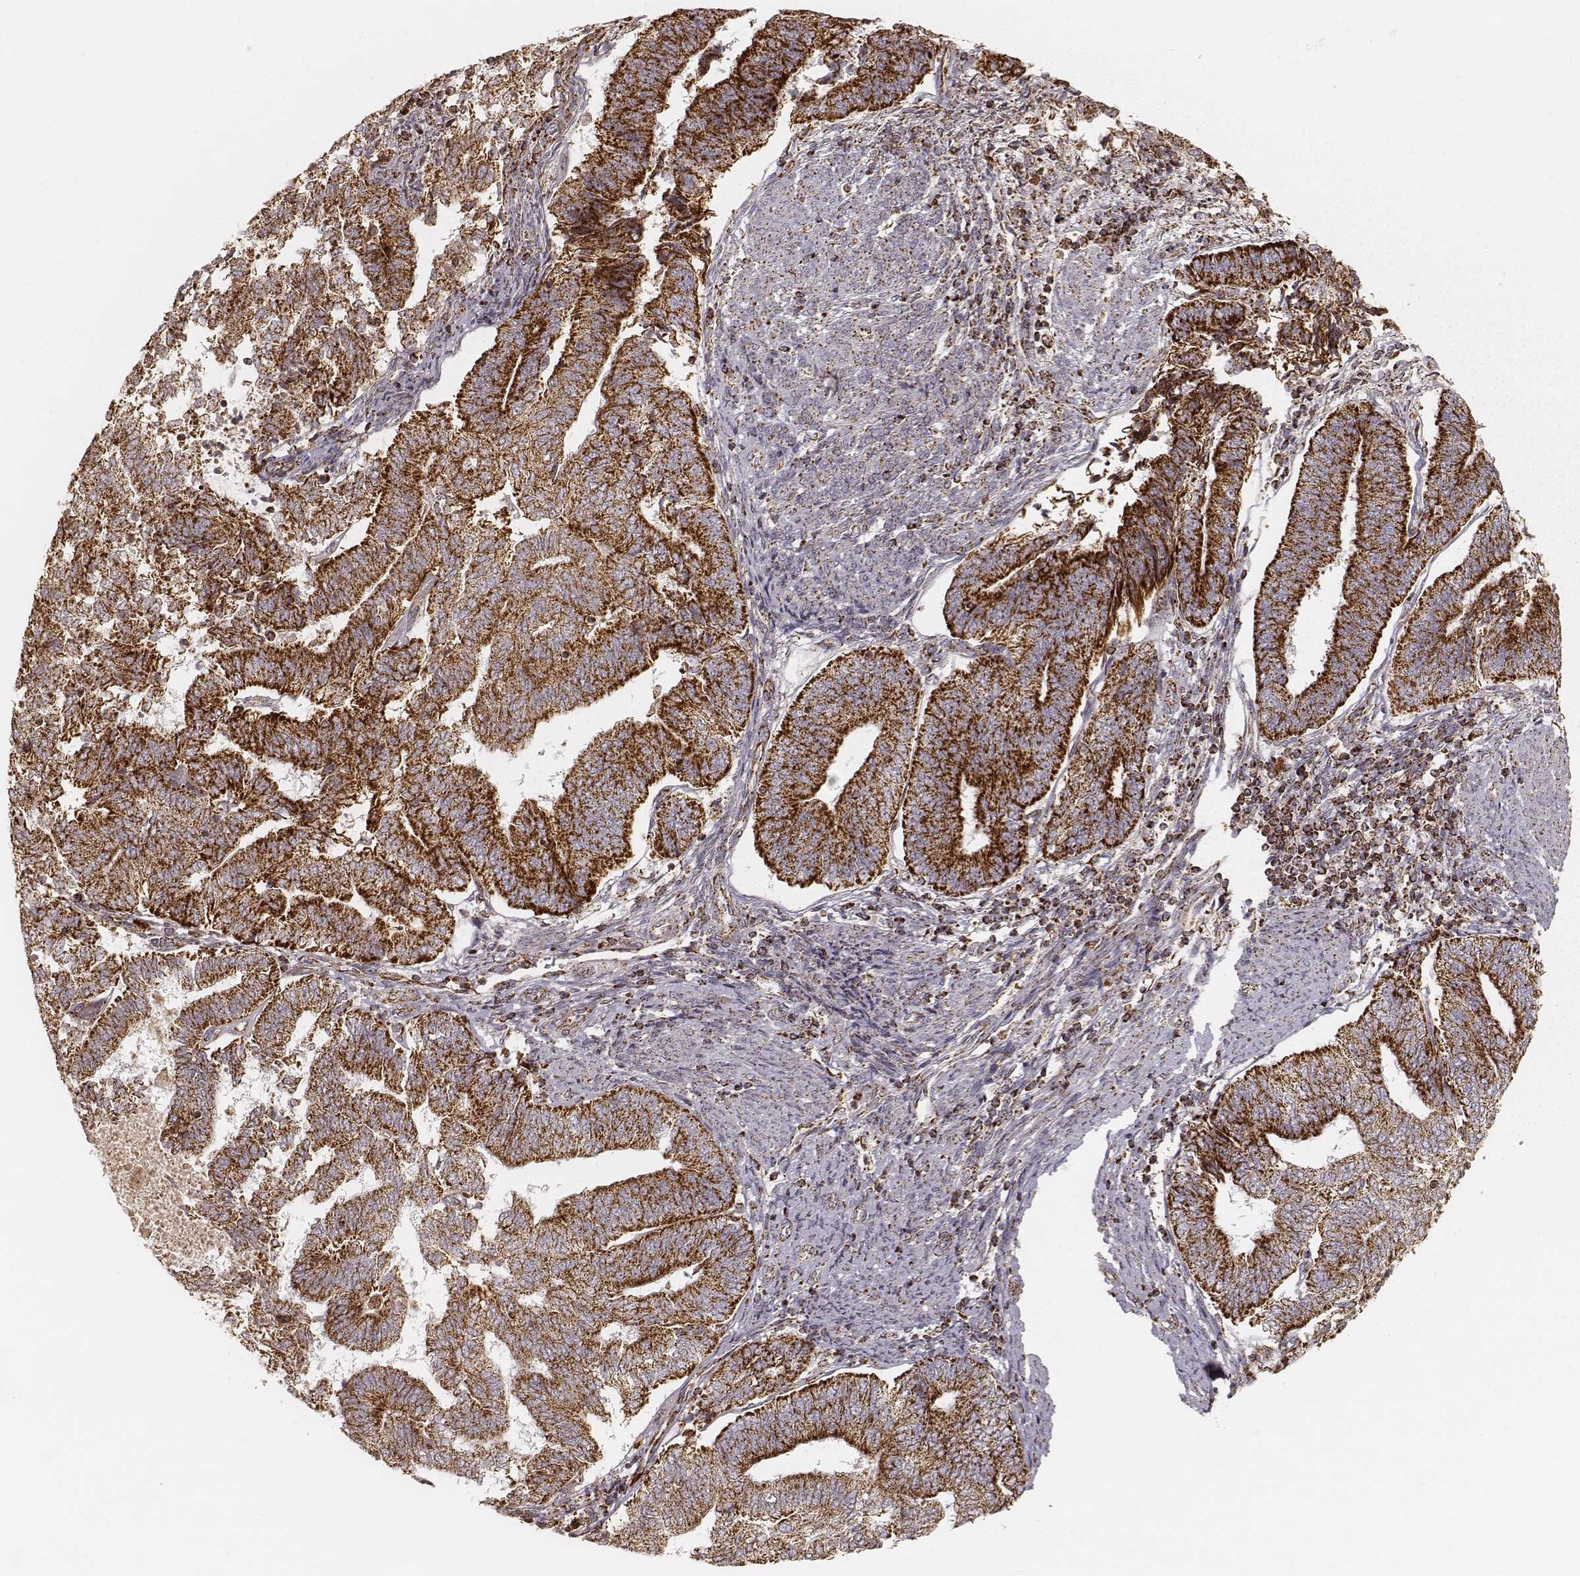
{"staining": {"intensity": "strong", "quantity": ">75%", "location": "cytoplasmic/membranous"}, "tissue": "endometrial cancer", "cell_type": "Tumor cells", "image_type": "cancer", "snomed": [{"axis": "morphology", "description": "Adenocarcinoma, NOS"}, {"axis": "topography", "description": "Endometrium"}], "caption": "This is a photomicrograph of immunohistochemistry (IHC) staining of adenocarcinoma (endometrial), which shows strong positivity in the cytoplasmic/membranous of tumor cells.", "gene": "CS", "patient": {"sex": "female", "age": 65}}